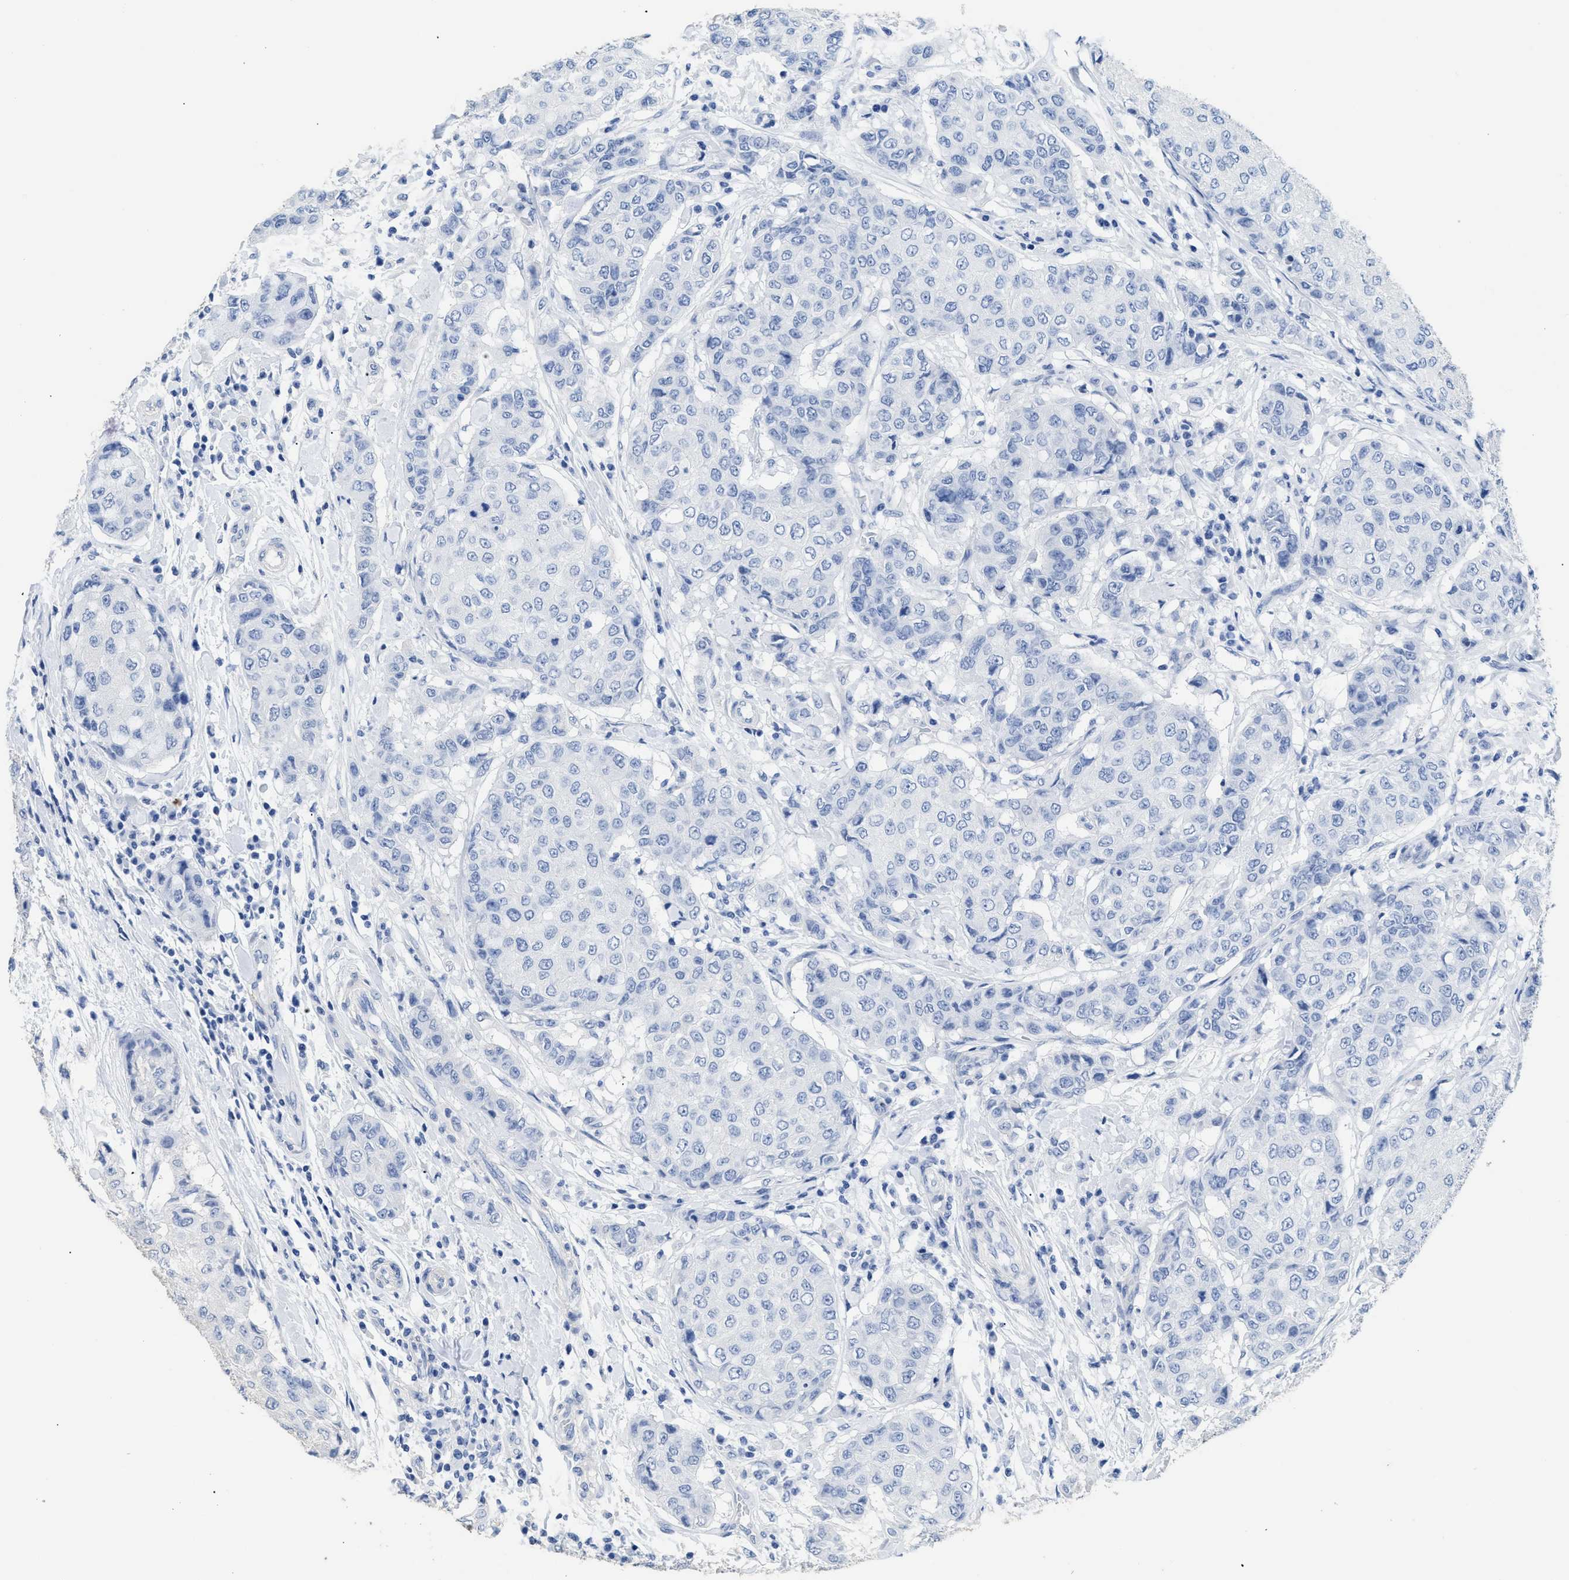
{"staining": {"intensity": "negative", "quantity": "none", "location": "none"}, "tissue": "breast cancer", "cell_type": "Tumor cells", "image_type": "cancer", "snomed": [{"axis": "morphology", "description": "Duct carcinoma"}, {"axis": "topography", "description": "Breast"}], "caption": "This is a histopathology image of immunohistochemistry staining of breast cancer (infiltrating ductal carcinoma), which shows no expression in tumor cells.", "gene": "DLC1", "patient": {"sex": "female", "age": 27}}